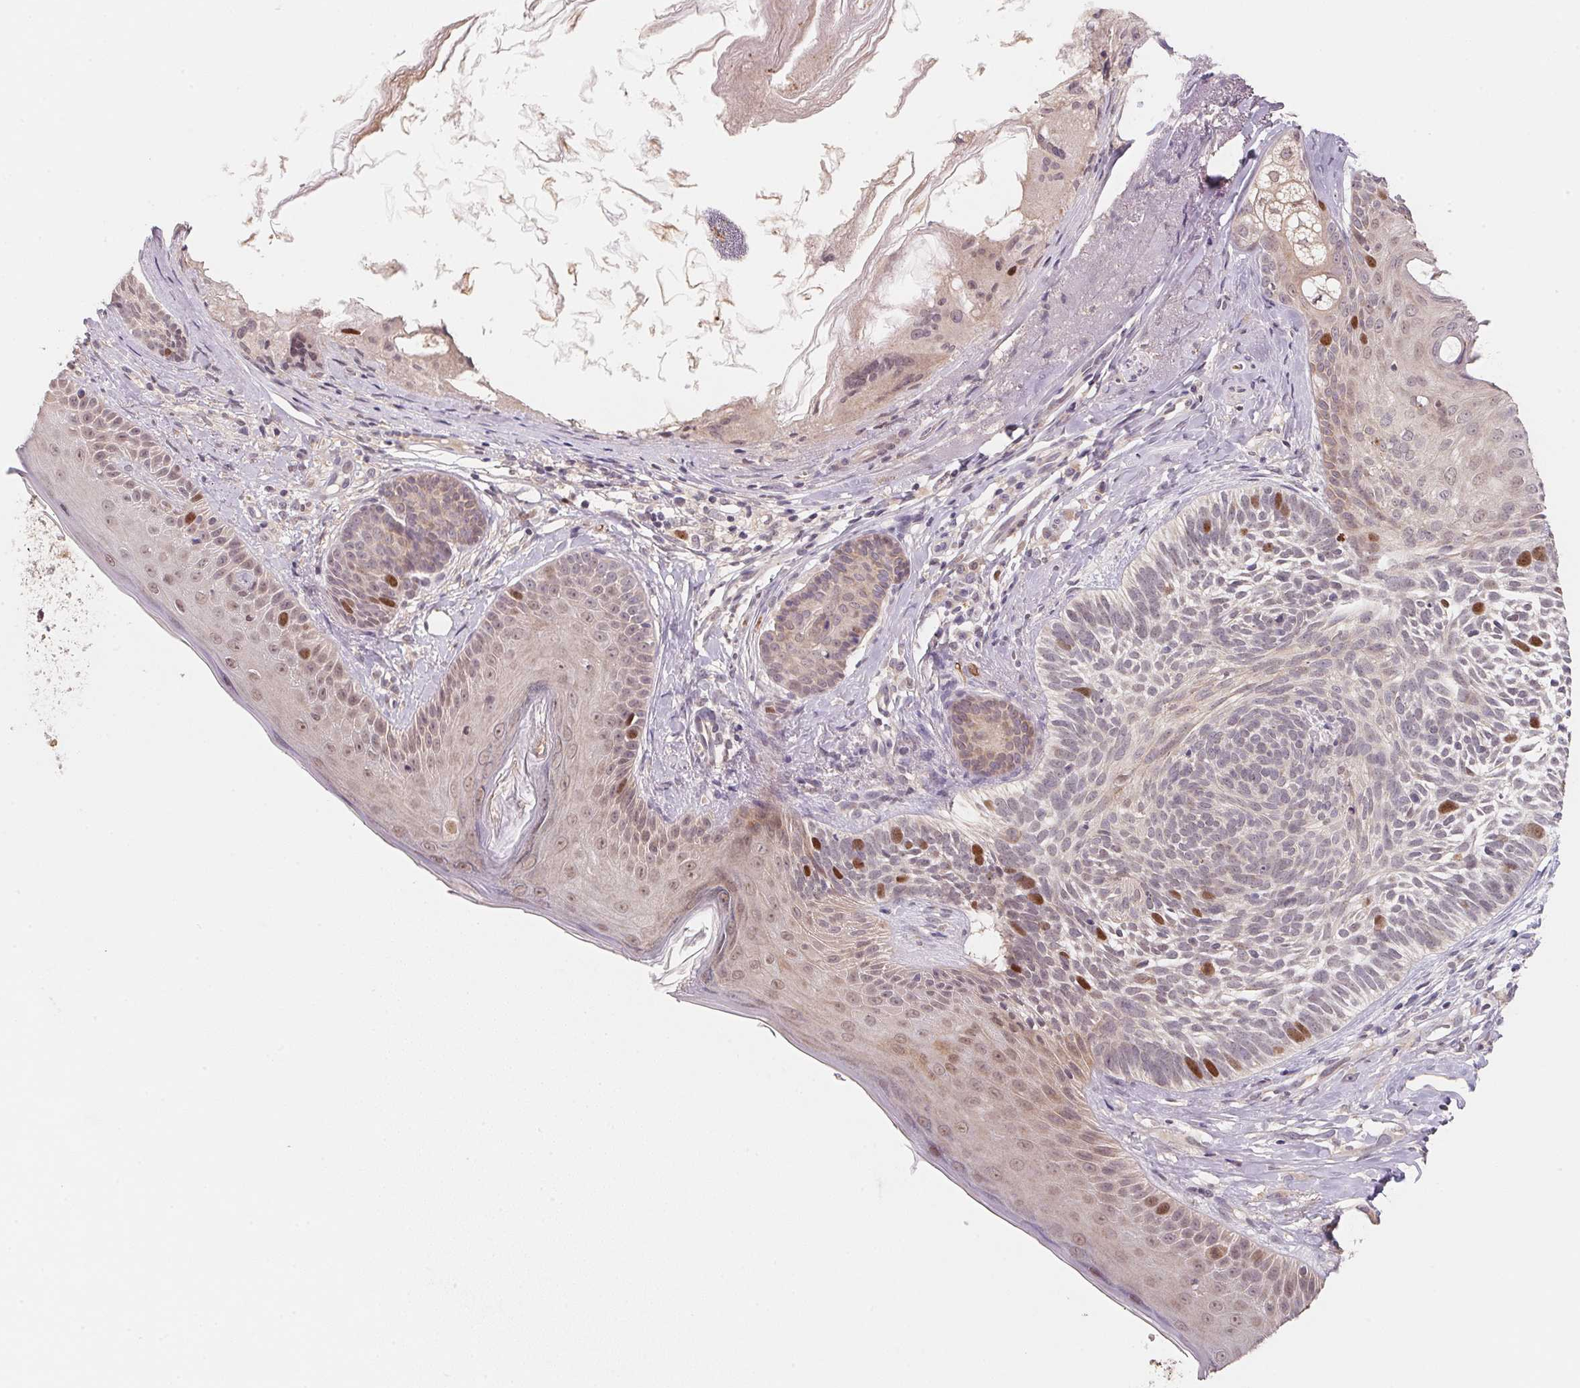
{"staining": {"intensity": "moderate", "quantity": "<25%", "location": "nuclear"}, "tissue": "skin cancer", "cell_type": "Tumor cells", "image_type": "cancer", "snomed": [{"axis": "morphology", "description": "Basal cell carcinoma"}, {"axis": "topography", "description": "Skin"}], "caption": "High-power microscopy captured an IHC histopathology image of basal cell carcinoma (skin), revealing moderate nuclear staining in about <25% of tumor cells.", "gene": "KIFC1", "patient": {"sex": "female", "age": 74}}